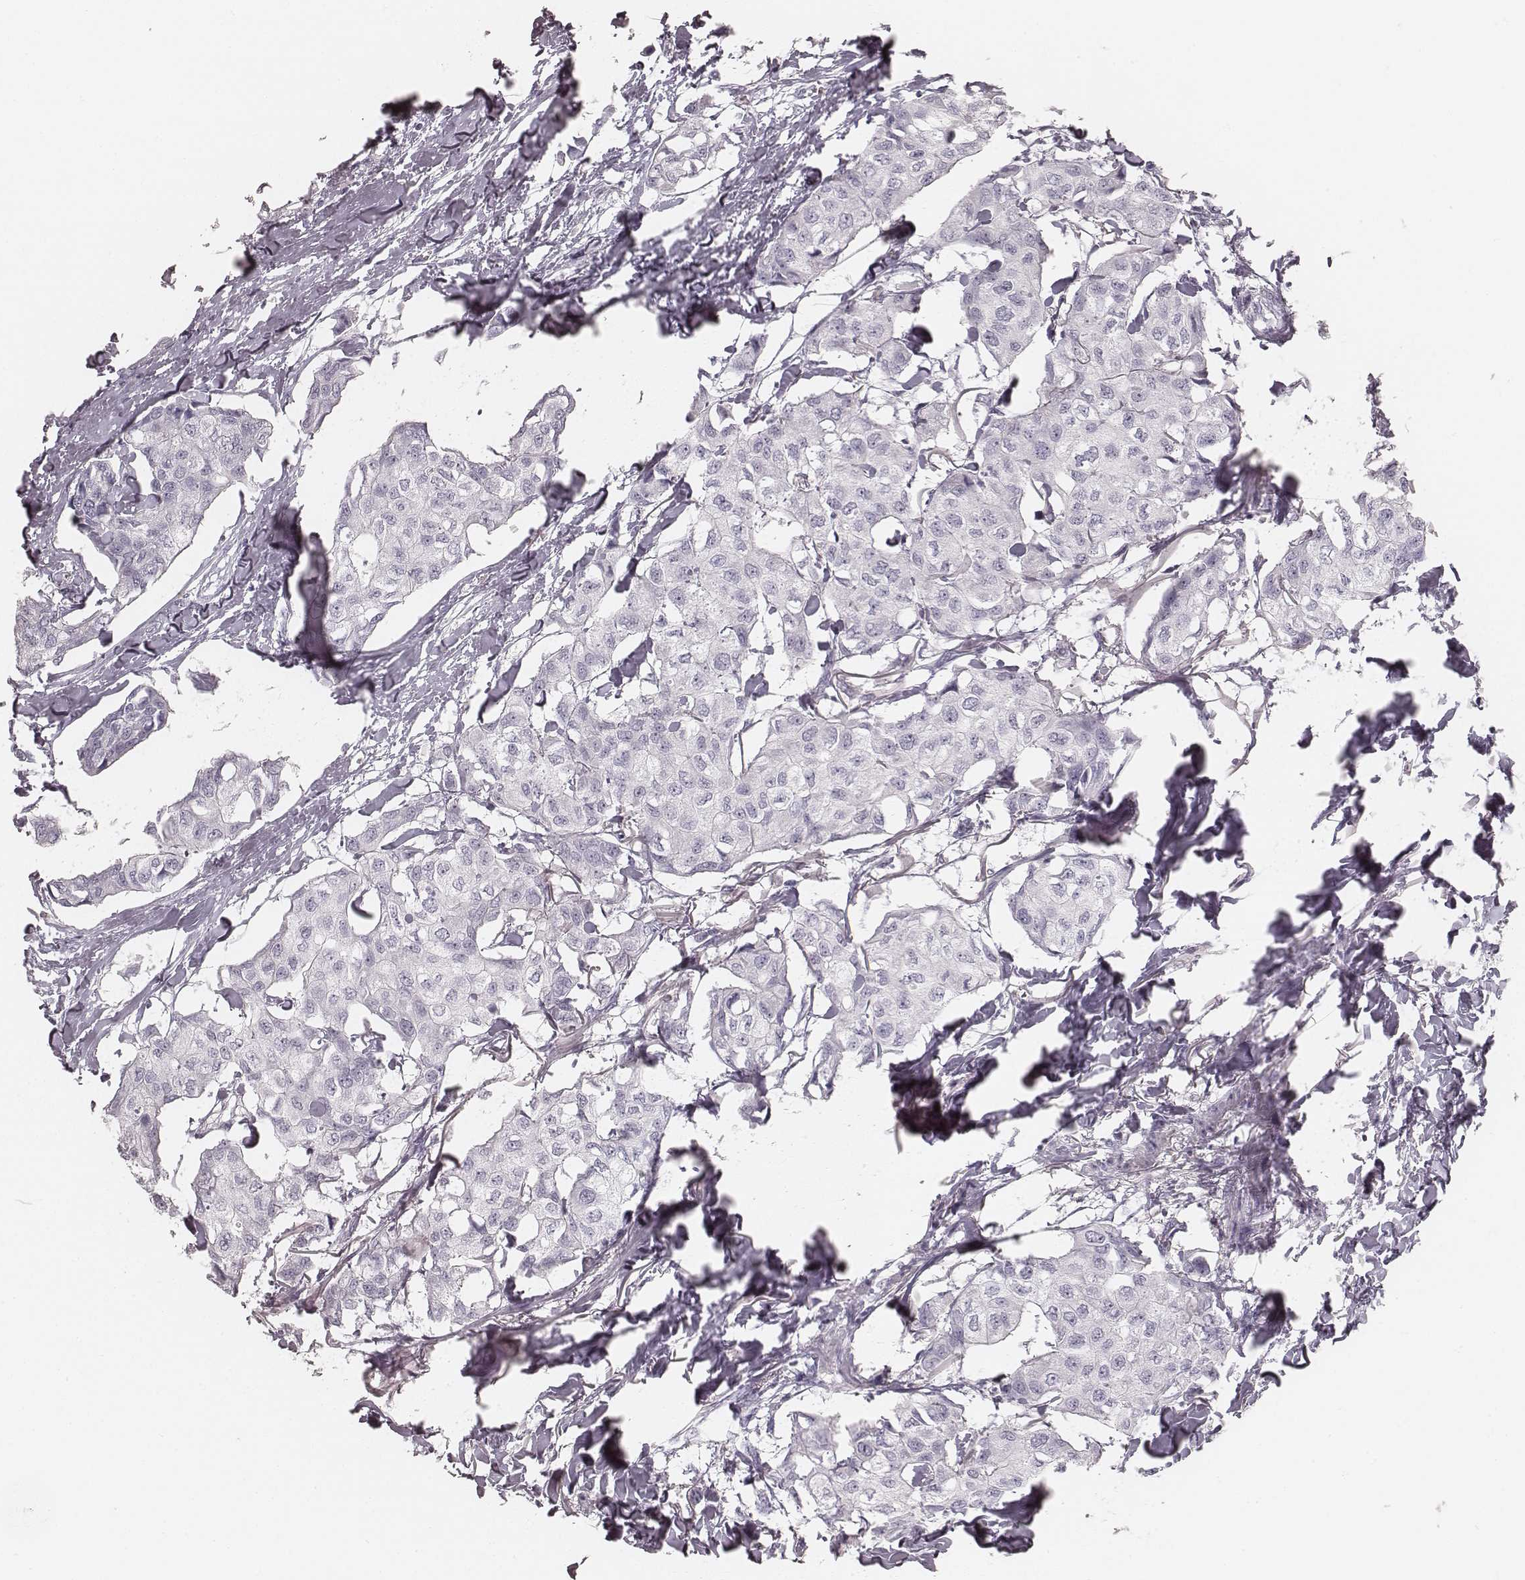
{"staining": {"intensity": "negative", "quantity": "none", "location": "none"}, "tissue": "breast cancer", "cell_type": "Tumor cells", "image_type": "cancer", "snomed": [{"axis": "morphology", "description": "Duct carcinoma"}, {"axis": "topography", "description": "Breast"}], "caption": "Tumor cells are negative for brown protein staining in breast cancer.", "gene": "KRT34", "patient": {"sex": "female", "age": 80}}